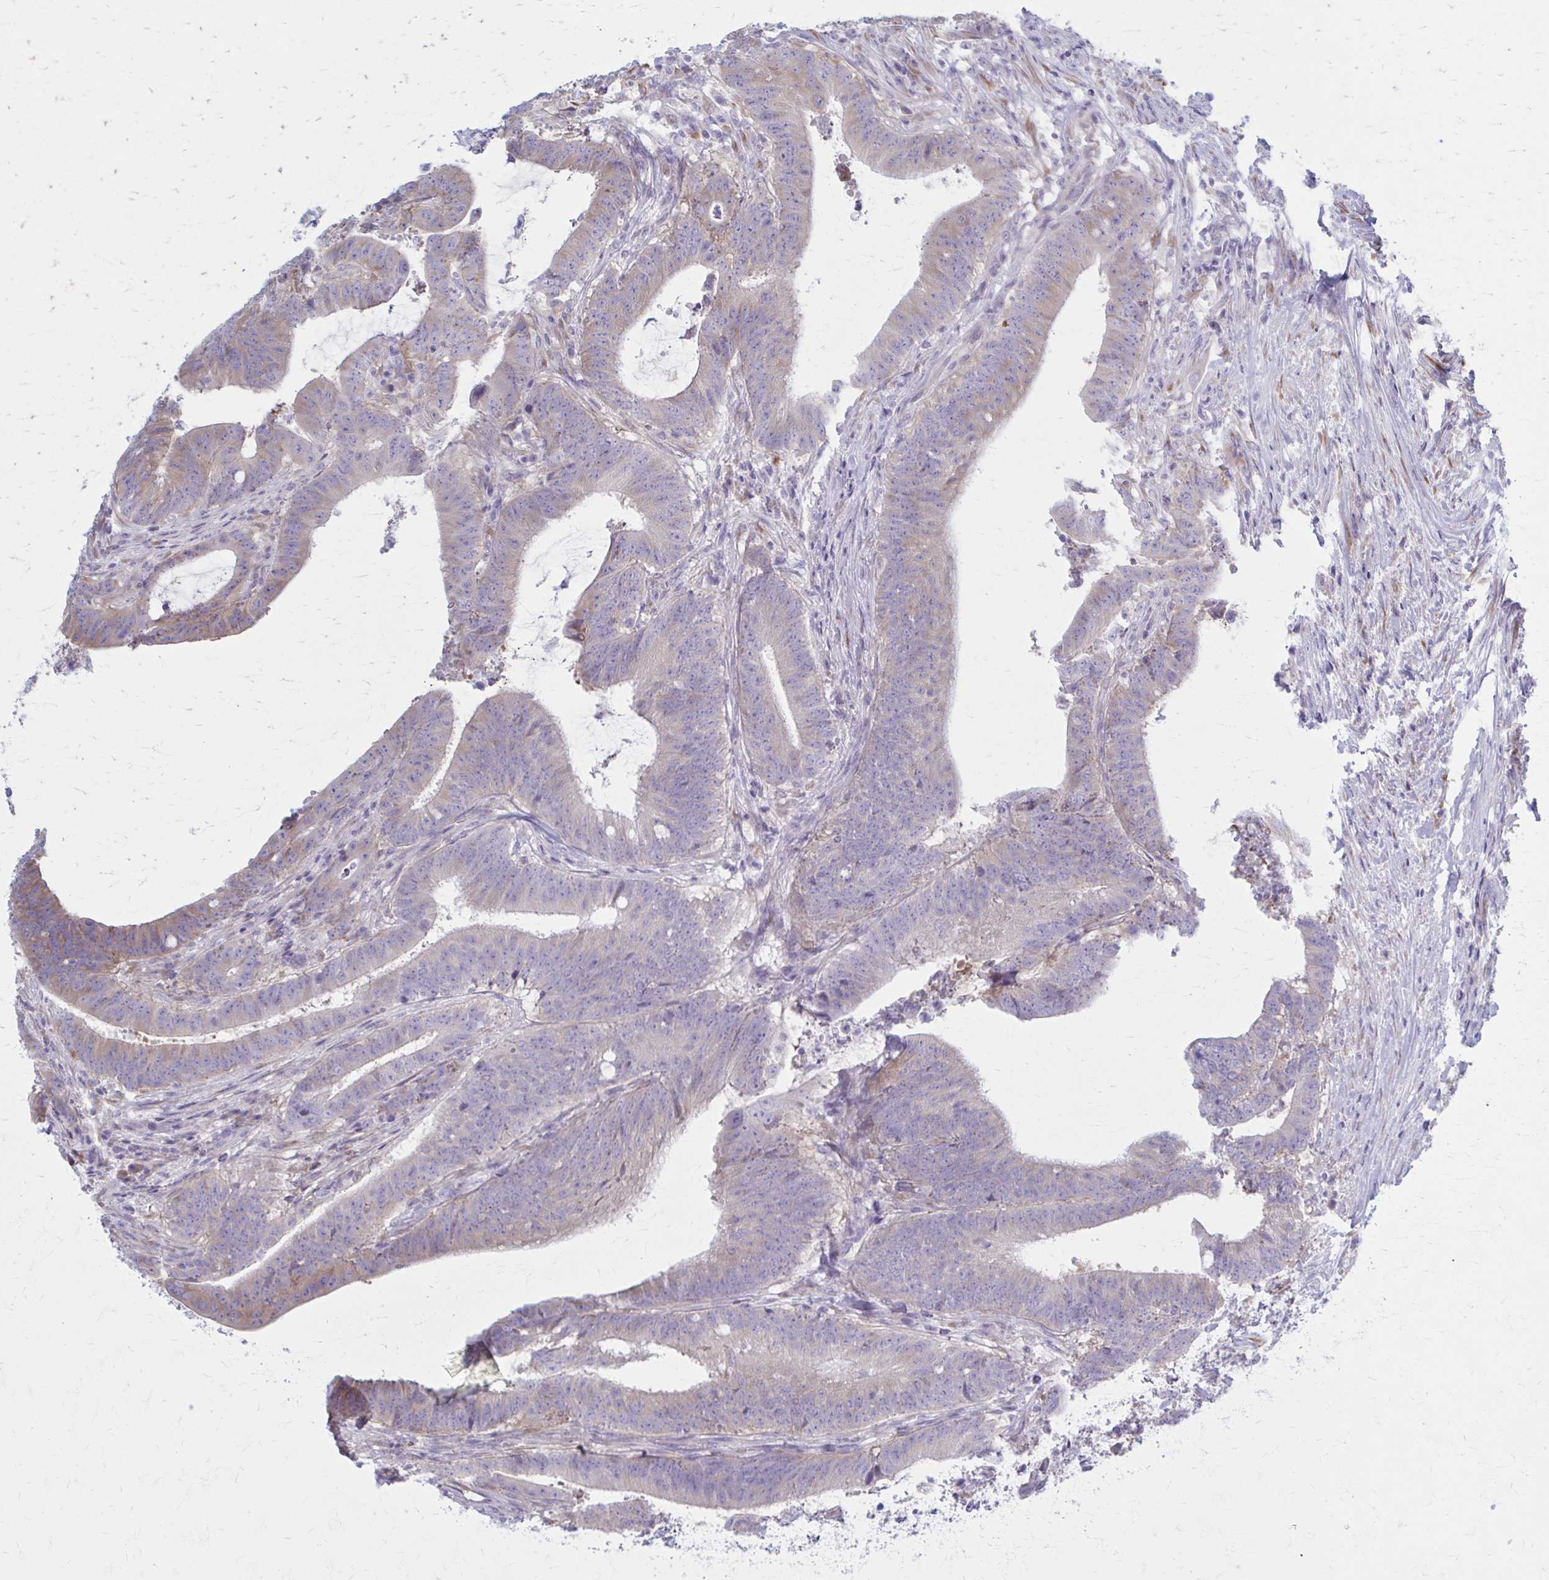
{"staining": {"intensity": "weak", "quantity": "25%-75%", "location": "cytoplasmic/membranous"}, "tissue": "colorectal cancer", "cell_type": "Tumor cells", "image_type": "cancer", "snomed": [{"axis": "morphology", "description": "Adenocarcinoma, NOS"}, {"axis": "topography", "description": "Colon"}], "caption": "Immunohistochemistry staining of colorectal cancer (adenocarcinoma), which demonstrates low levels of weak cytoplasmic/membranous staining in approximately 25%-75% of tumor cells indicating weak cytoplasmic/membranous protein staining. The staining was performed using DAB (3,3'-diaminobenzidine) (brown) for protein detection and nuclei were counterstained in hematoxylin (blue).", "gene": "PRKRA", "patient": {"sex": "female", "age": 43}}